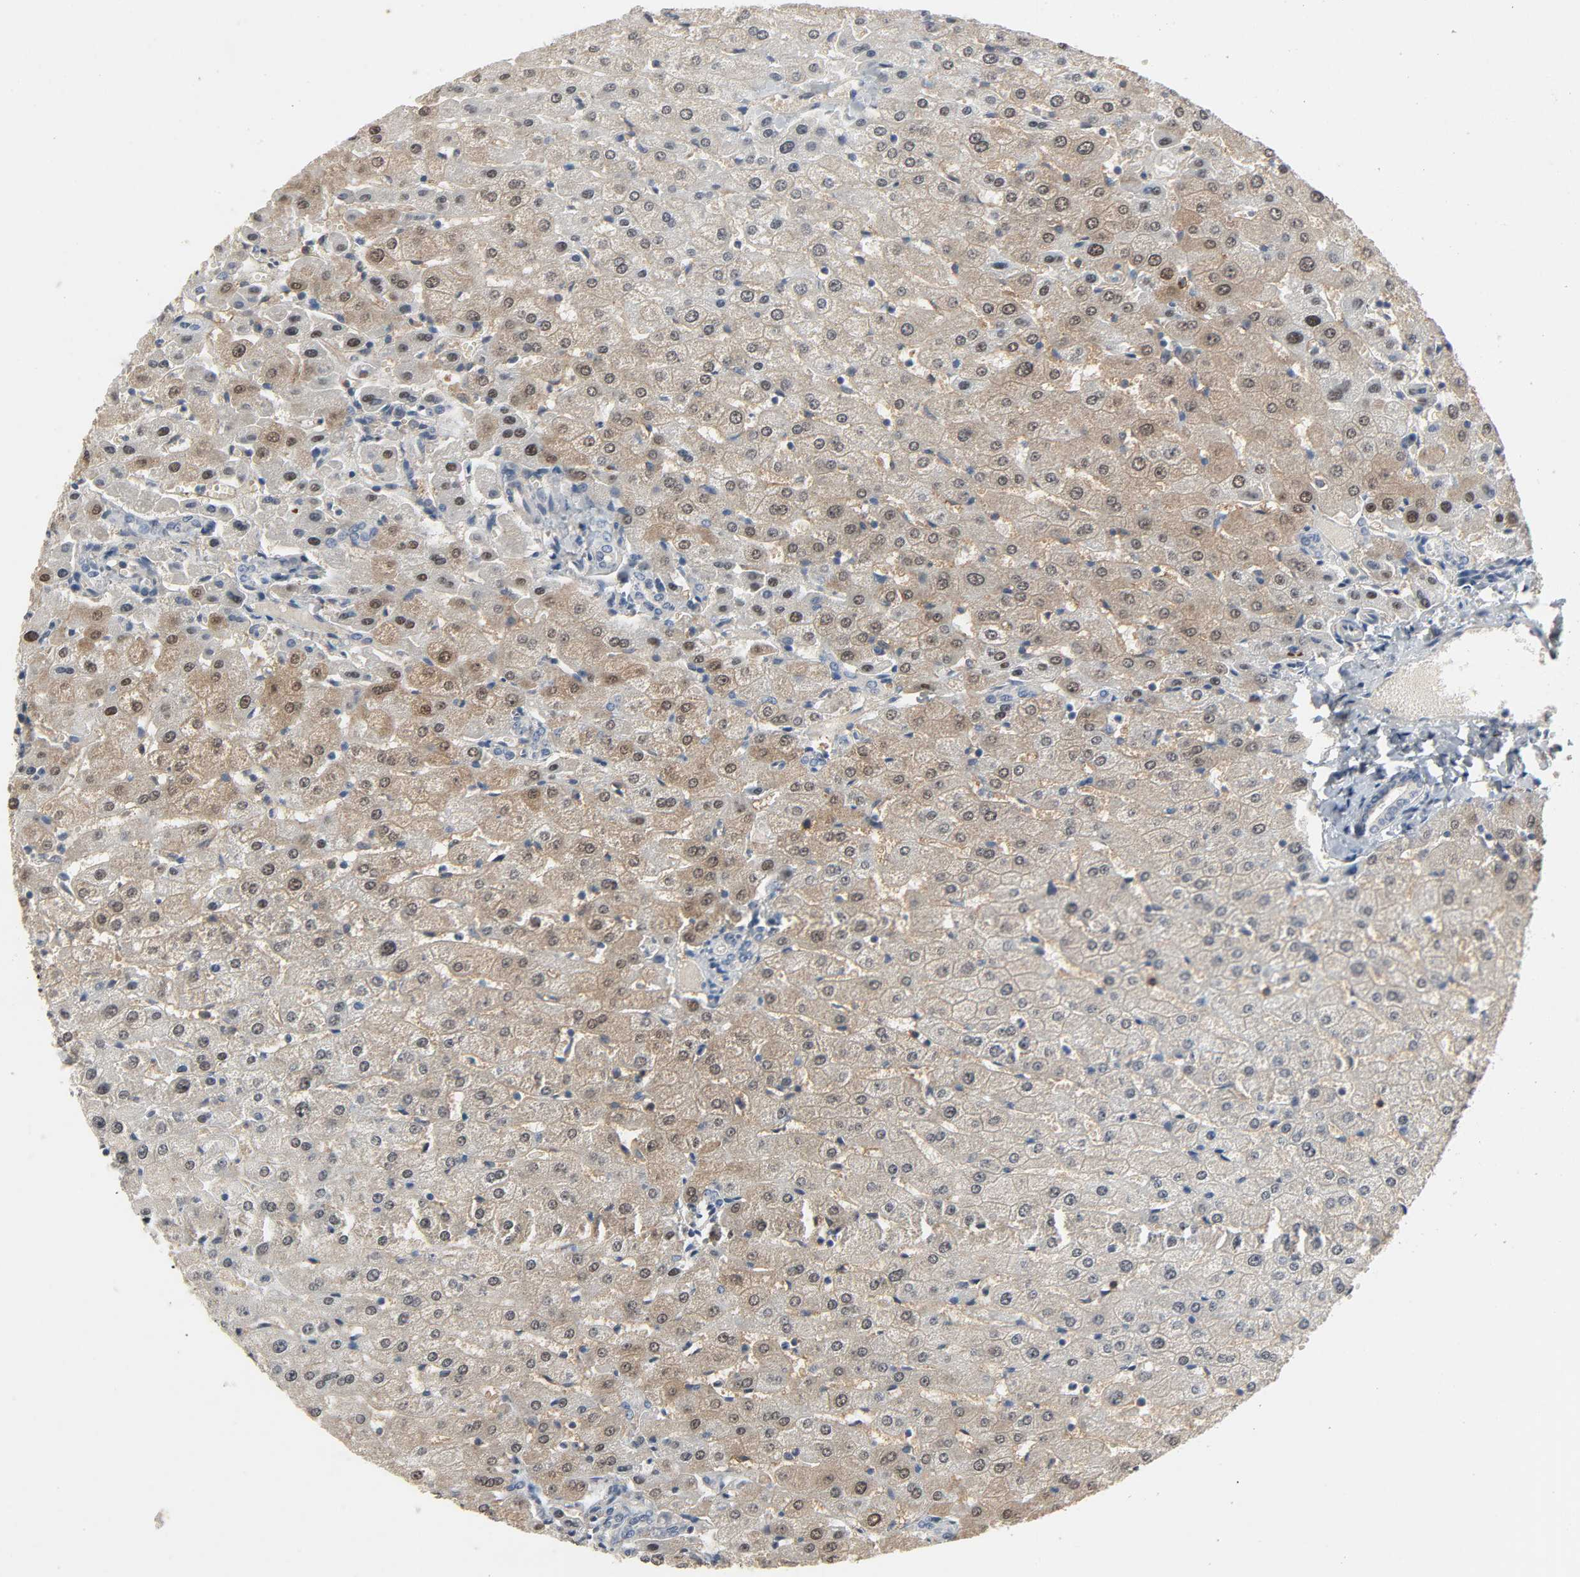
{"staining": {"intensity": "negative", "quantity": "none", "location": "none"}, "tissue": "liver", "cell_type": "Cholangiocytes", "image_type": "normal", "snomed": [{"axis": "morphology", "description": "Normal tissue, NOS"}, {"axis": "morphology", "description": "Fibrosis, NOS"}, {"axis": "topography", "description": "Liver"}], "caption": "Immunohistochemical staining of unremarkable liver shows no significant positivity in cholangiocytes.", "gene": "CD4", "patient": {"sex": "female", "age": 29}}